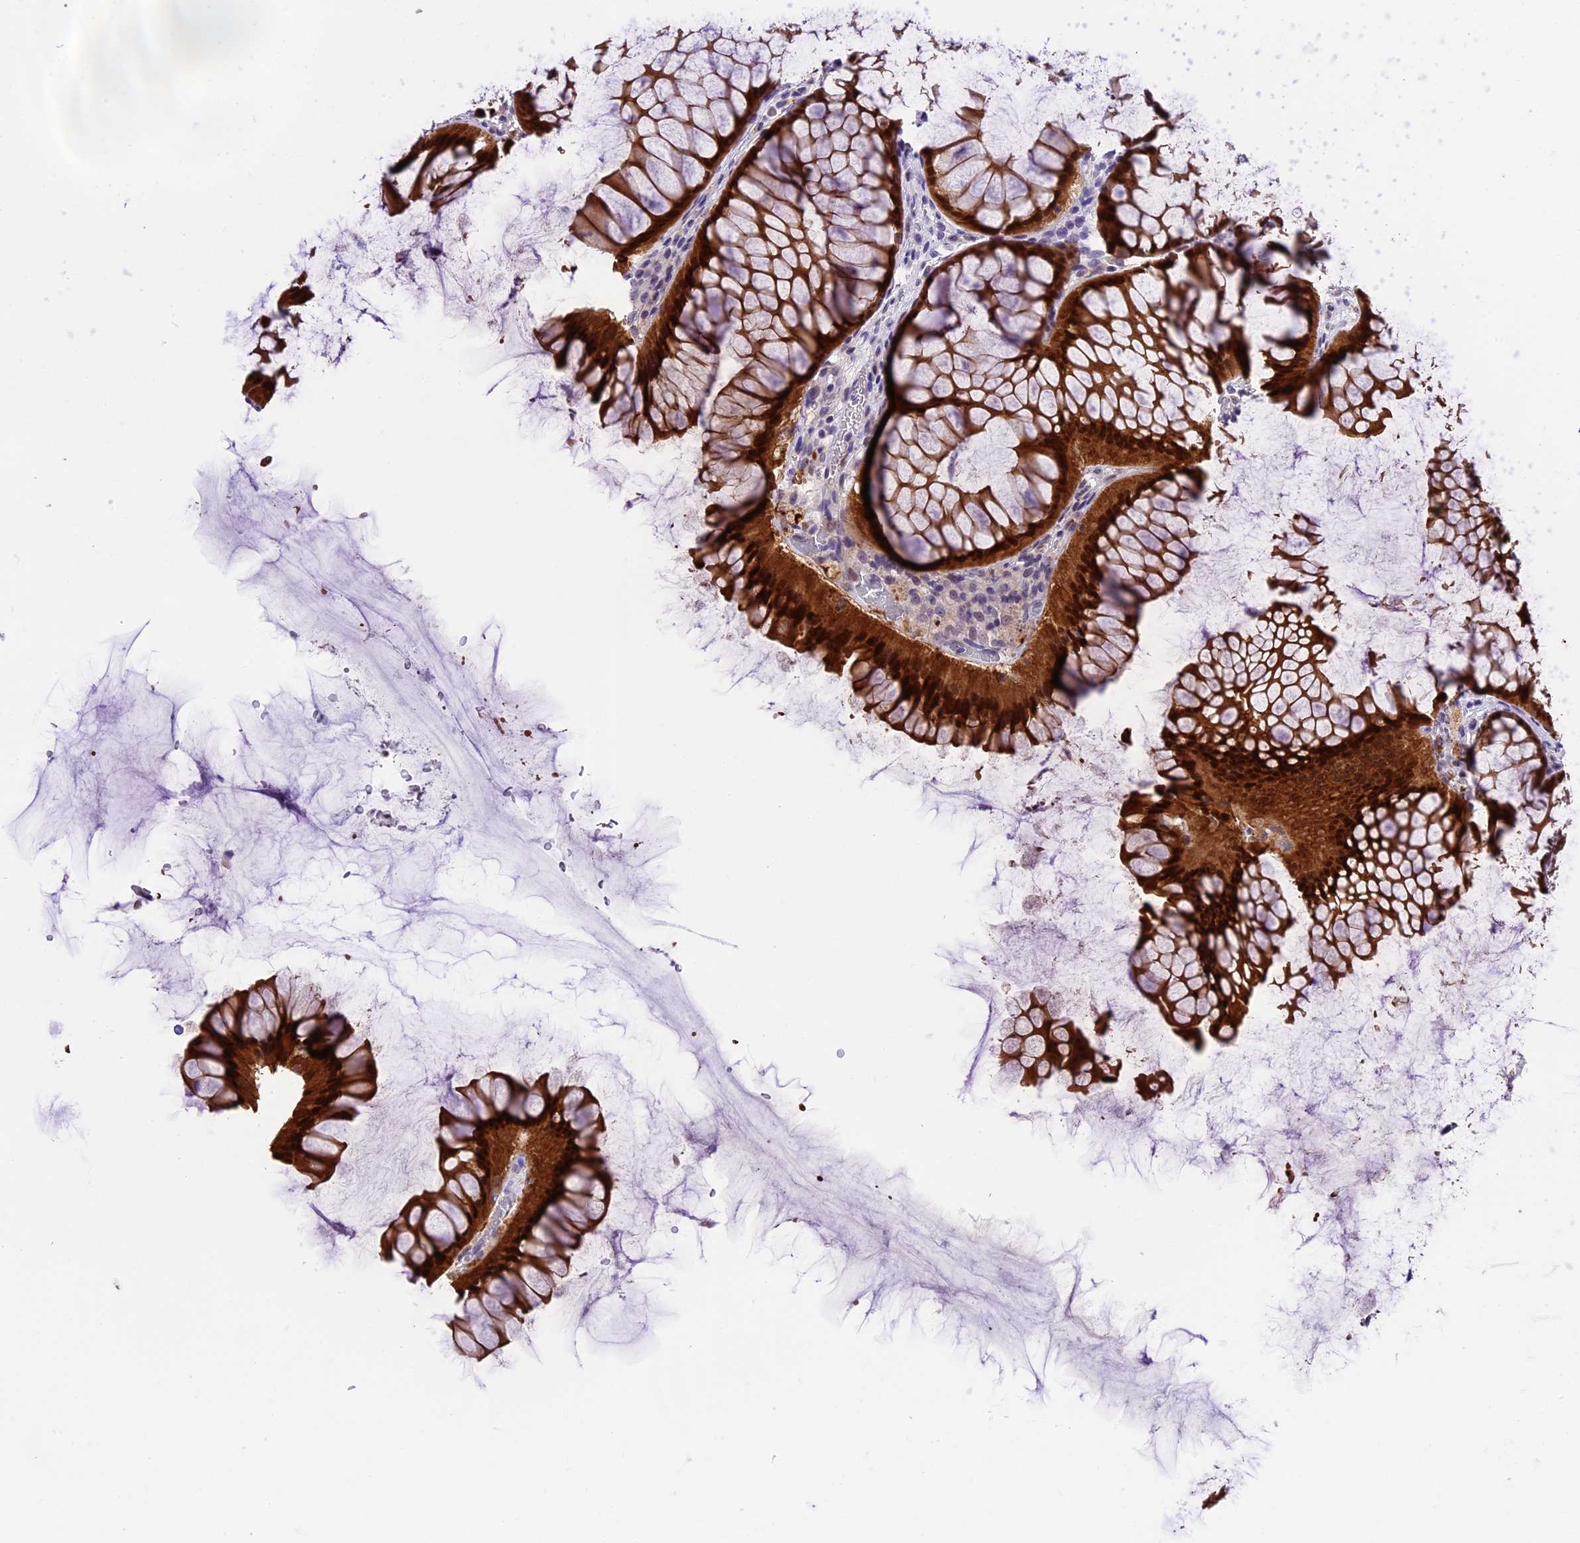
{"staining": {"intensity": "strong", "quantity": ">75%", "location": "cytoplasmic/membranous,nuclear"}, "tissue": "colon", "cell_type": "Glandular cells", "image_type": "normal", "snomed": [{"axis": "morphology", "description": "Normal tissue, NOS"}, {"axis": "topography", "description": "Colon"}], "caption": "Immunohistochemistry image of benign colon stained for a protein (brown), which displays high levels of strong cytoplasmic/membranous,nuclear positivity in approximately >75% of glandular cells.", "gene": "PRR15", "patient": {"sex": "female", "age": 82}}